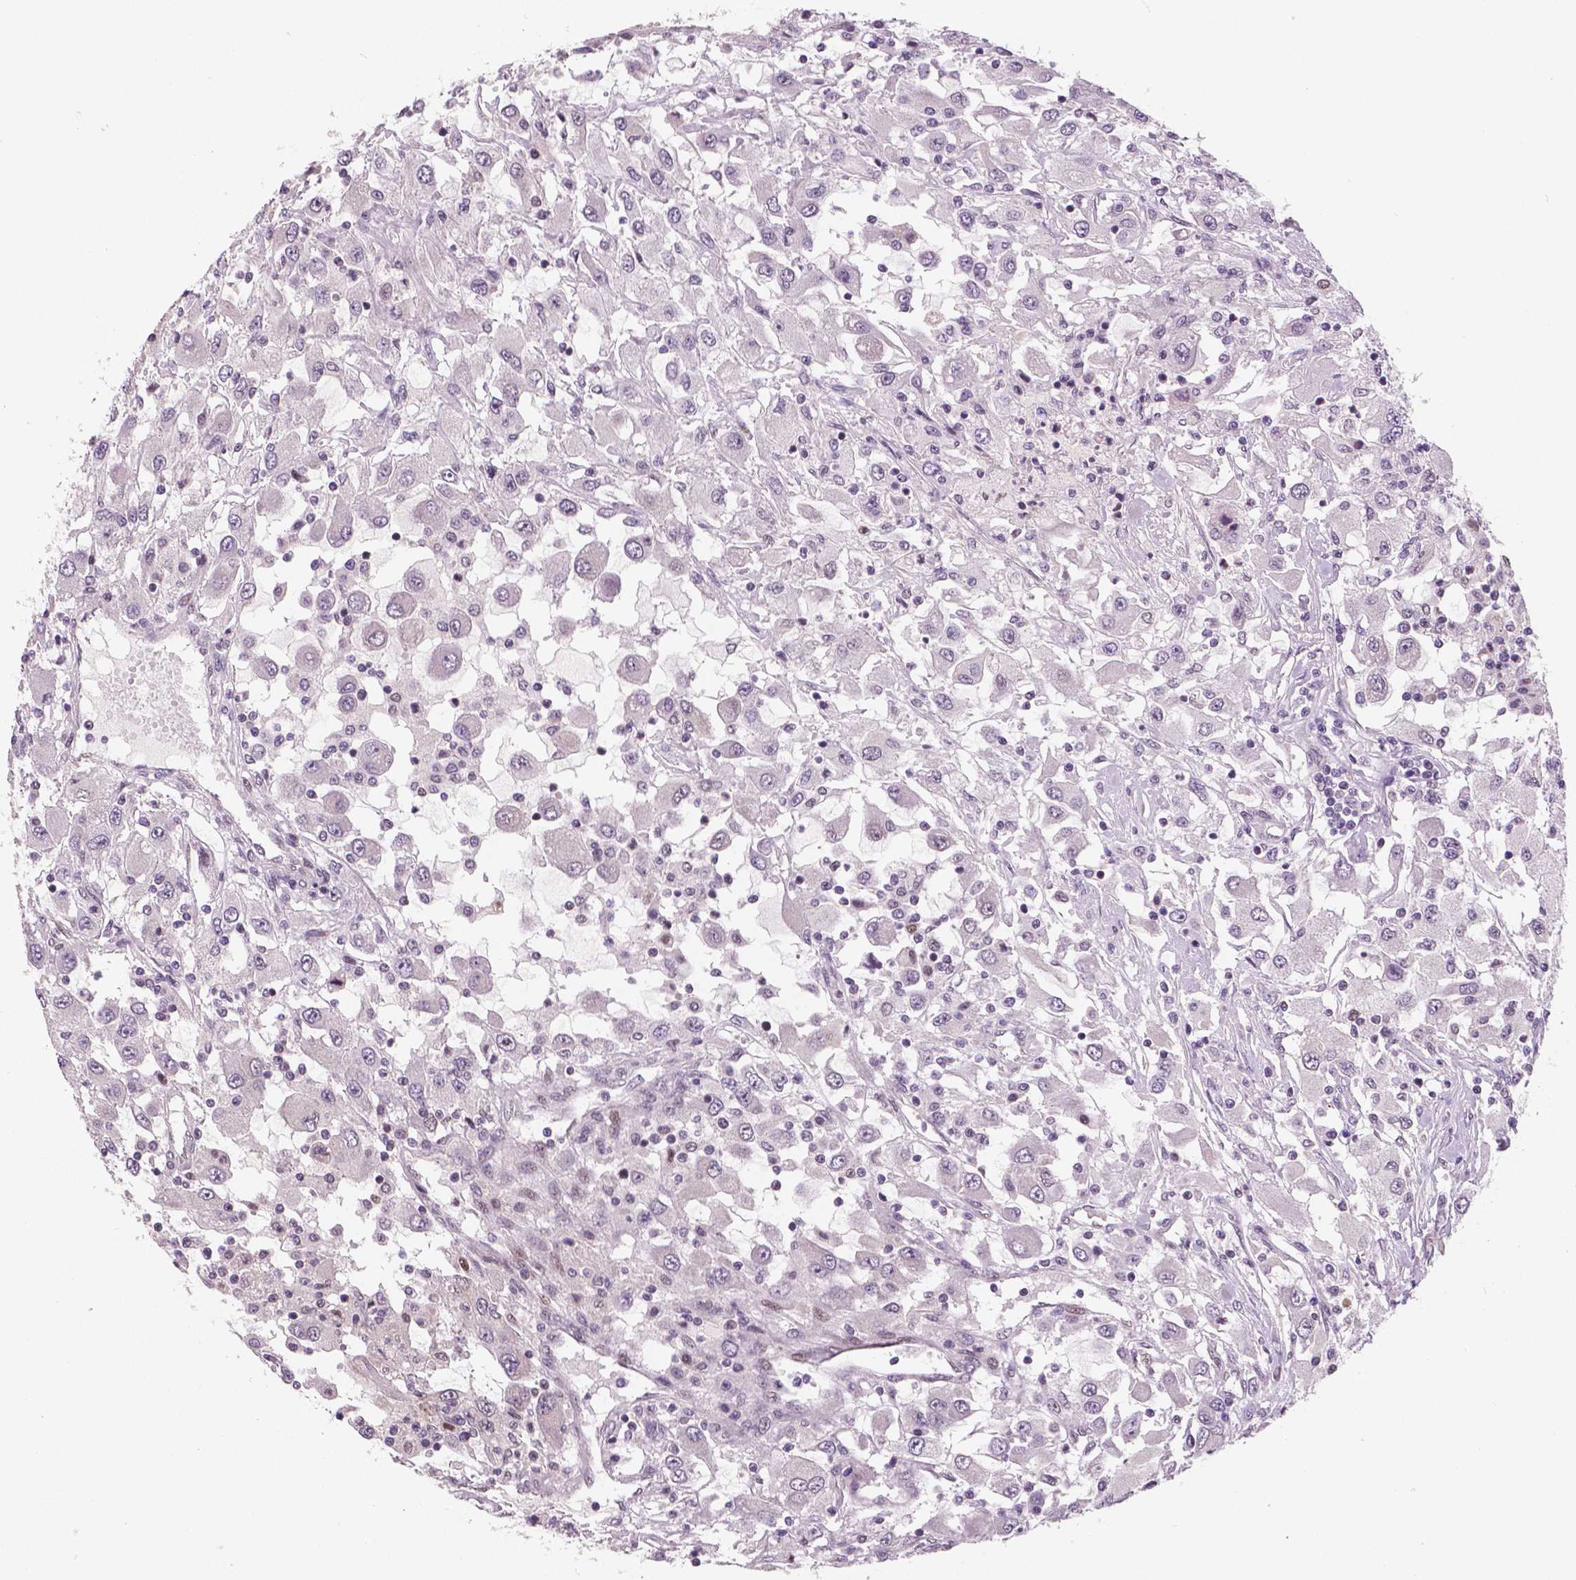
{"staining": {"intensity": "negative", "quantity": "none", "location": "none"}, "tissue": "renal cancer", "cell_type": "Tumor cells", "image_type": "cancer", "snomed": [{"axis": "morphology", "description": "Adenocarcinoma, NOS"}, {"axis": "topography", "description": "Kidney"}], "caption": "A histopathology image of renal cancer stained for a protein displays no brown staining in tumor cells. (Immunohistochemistry (ihc), brightfield microscopy, high magnification).", "gene": "STAT3", "patient": {"sex": "female", "age": 67}}